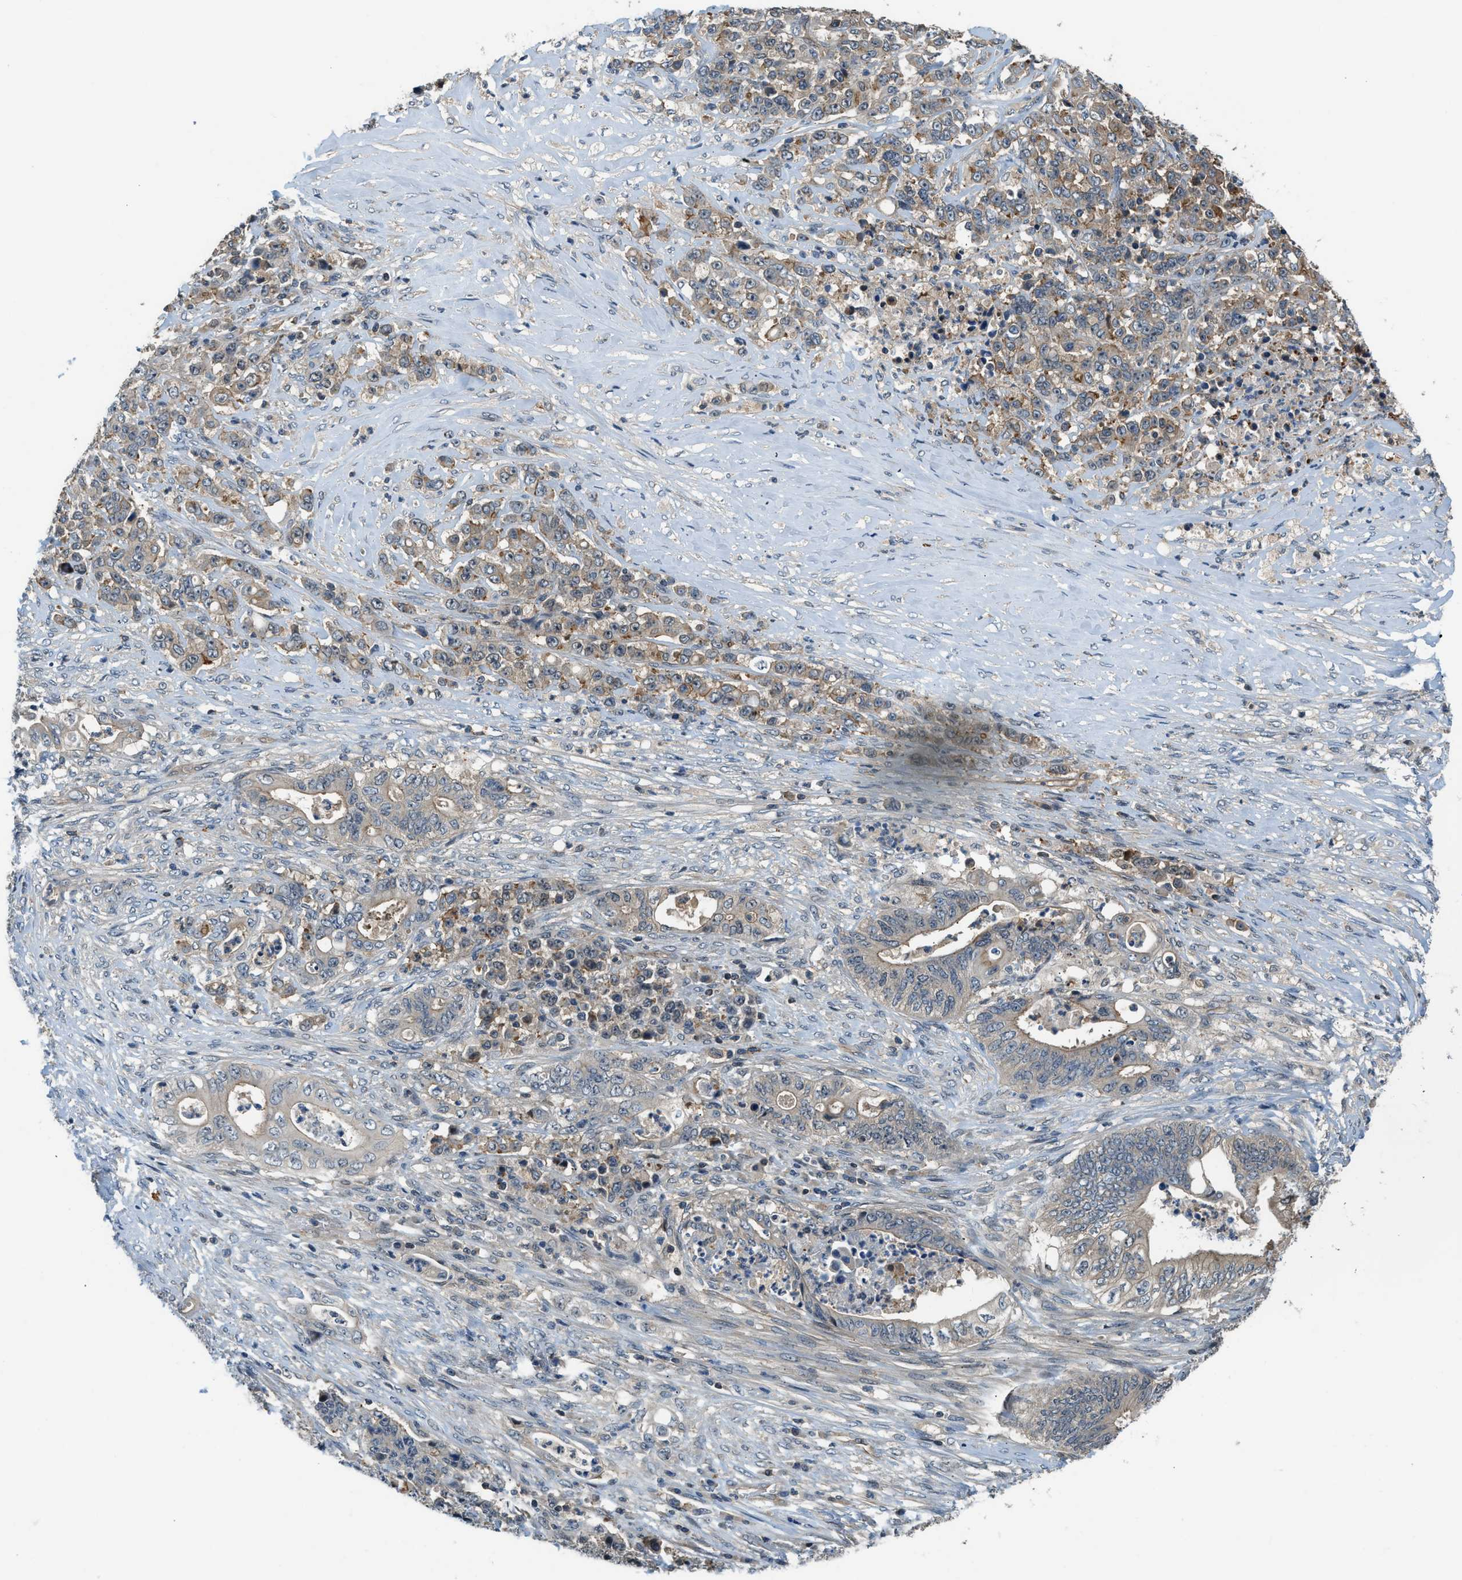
{"staining": {"intensity": "weak", "quantity": ">75%", "location": "cytoplasmic/membranous"}, "tissue": "stomach cancer", "cell_type": "Tumor cells", "image_type": "cancer", "snomed": [{"axis": "morphology", "description": "Adenocarcinoma, NOS"}, {"axis": "topography", "description": "Stomach"}], "caption": "Tumor cells show weak cytoplasmic/membranous staining in about >75% of cells in stomach cancer. (DAB = brown stain, brightfield microscopy at high magnification).", "gene": "CBLB", "patient": {"sex": "female", "age": 73}}